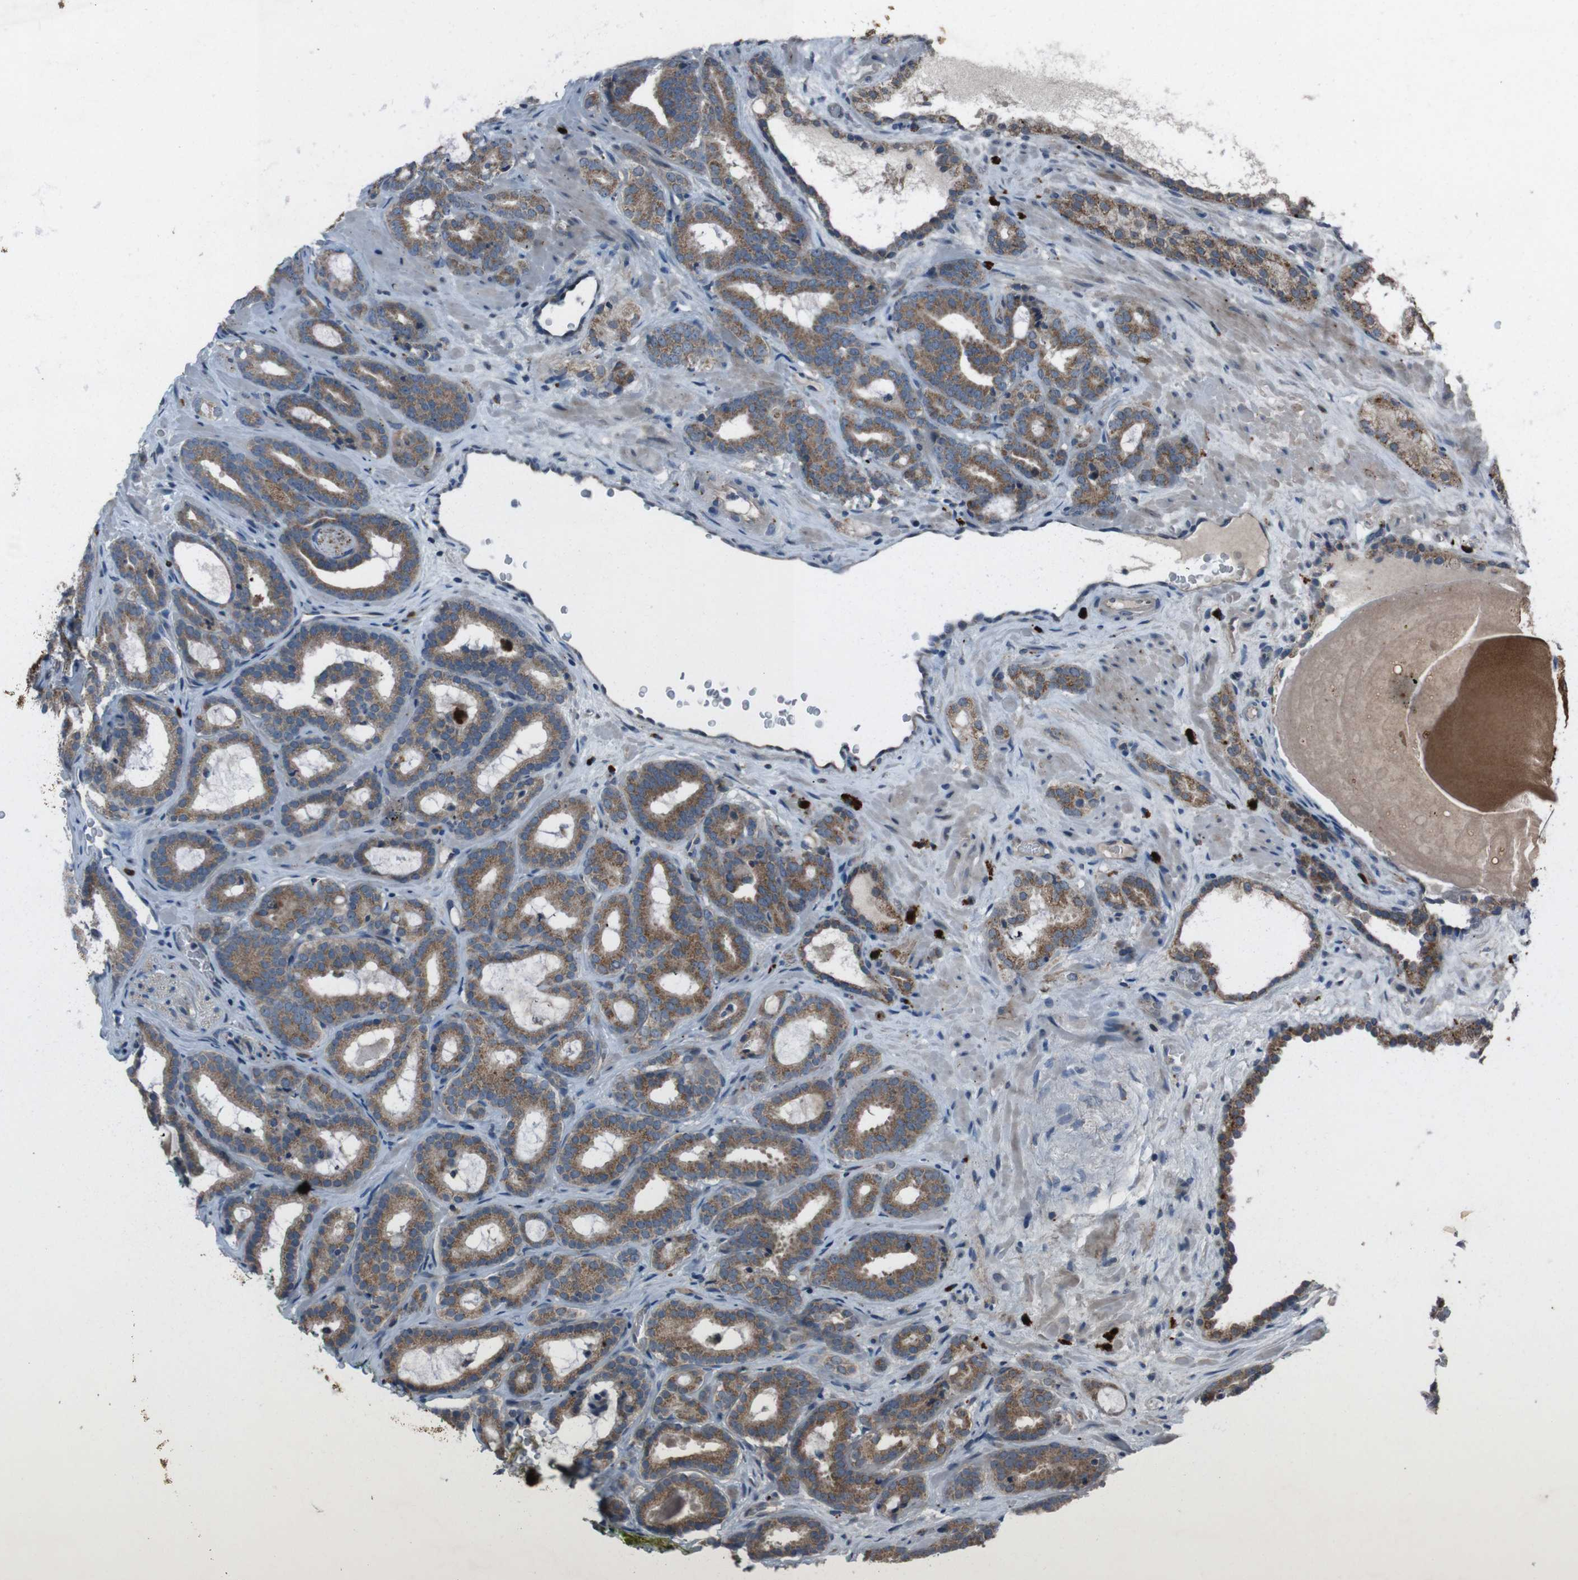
{"staining": {"intensity": "moderate", "quantity": ">75%", "location": "cytoplasmic/membranous"}, "tissue": "prostate cancer", "cell_type": "Tumor cells", "image_type": "cancer", "snomed": [{"axis": "morphology", "description": "Adenocarcinoma, Low grade"}, {"axis": "topography", "description": "Prostate"}], "caption": "A medium amount of moderate cytoplasmic/membranous expression is appreciated in approximately >75% of tumor cells in prostate cancer tissue. (Brightfield microscopy of DAB IHC at high magnification).", "gene": "EFNA5", "patient": {"sex": "male", "age": 63}}